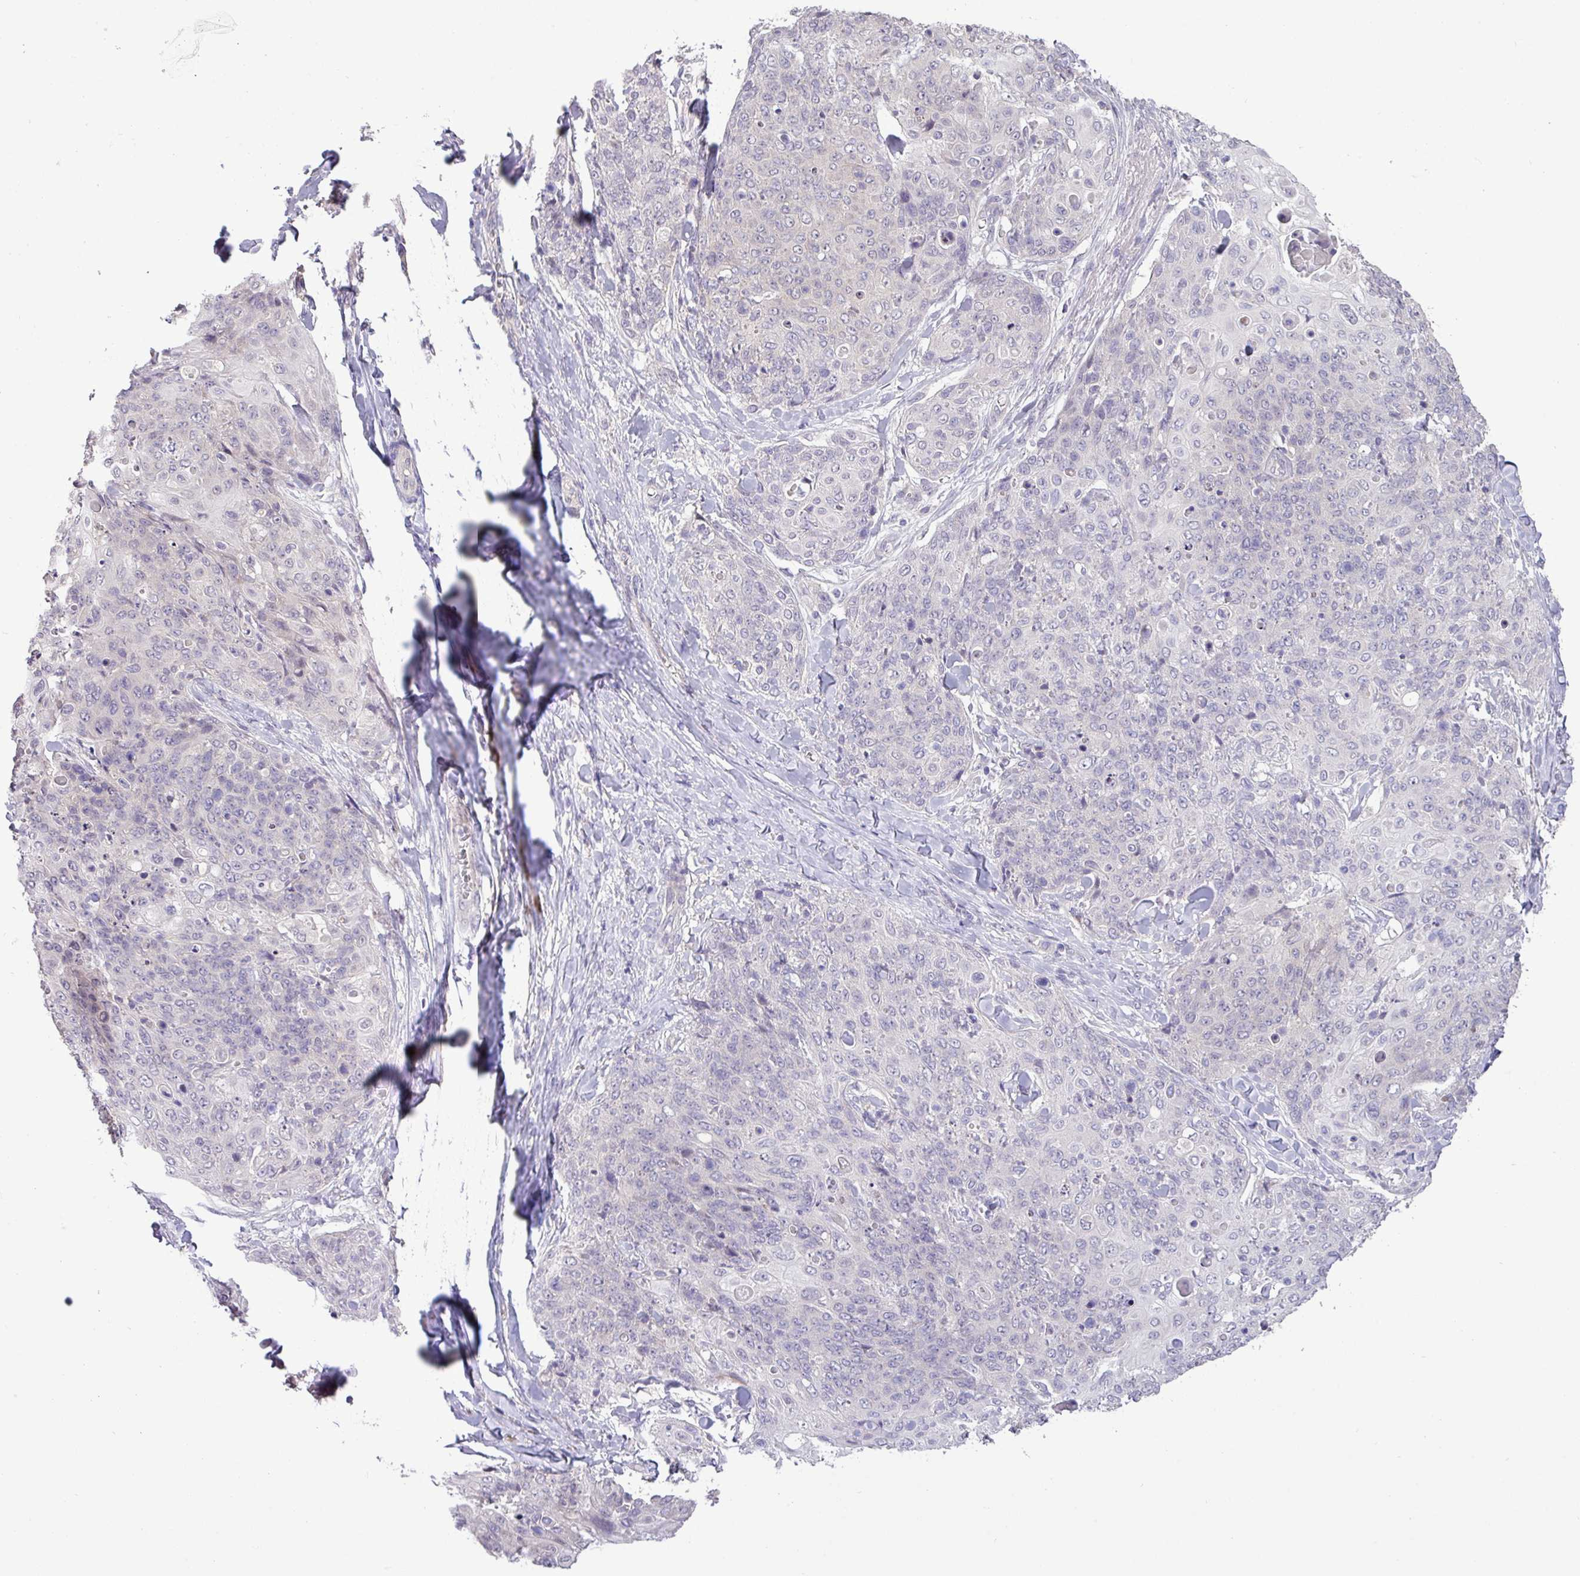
{"staining": {"intensity": "negative", "quantity": "none", "location": "none"}, "tissue": "skin cancer", "cell_type": "Tumor cells", "image_type": "cancer", "snomed": [{"axis": "morphology", "description": "Squamous cell carcinoma, NOS"}, {"axis": "topography", "description": "Skin"}, {"axis": "topography", "description": "Vulva"}], "caption": "DAB (3,3'-diaminobenzidine) immunohistochemical staining of skin cancer shows no significant positivity in tumor cells. (Stains: DAB (3,3'-diaminobenzidine) immunohistochemistry with hematoxylin counter stain, Microscopy: brightfield microscopy at high magnification).", "gene": "RIPPLY1", "patient": {"sex": "female", "age": 85}}